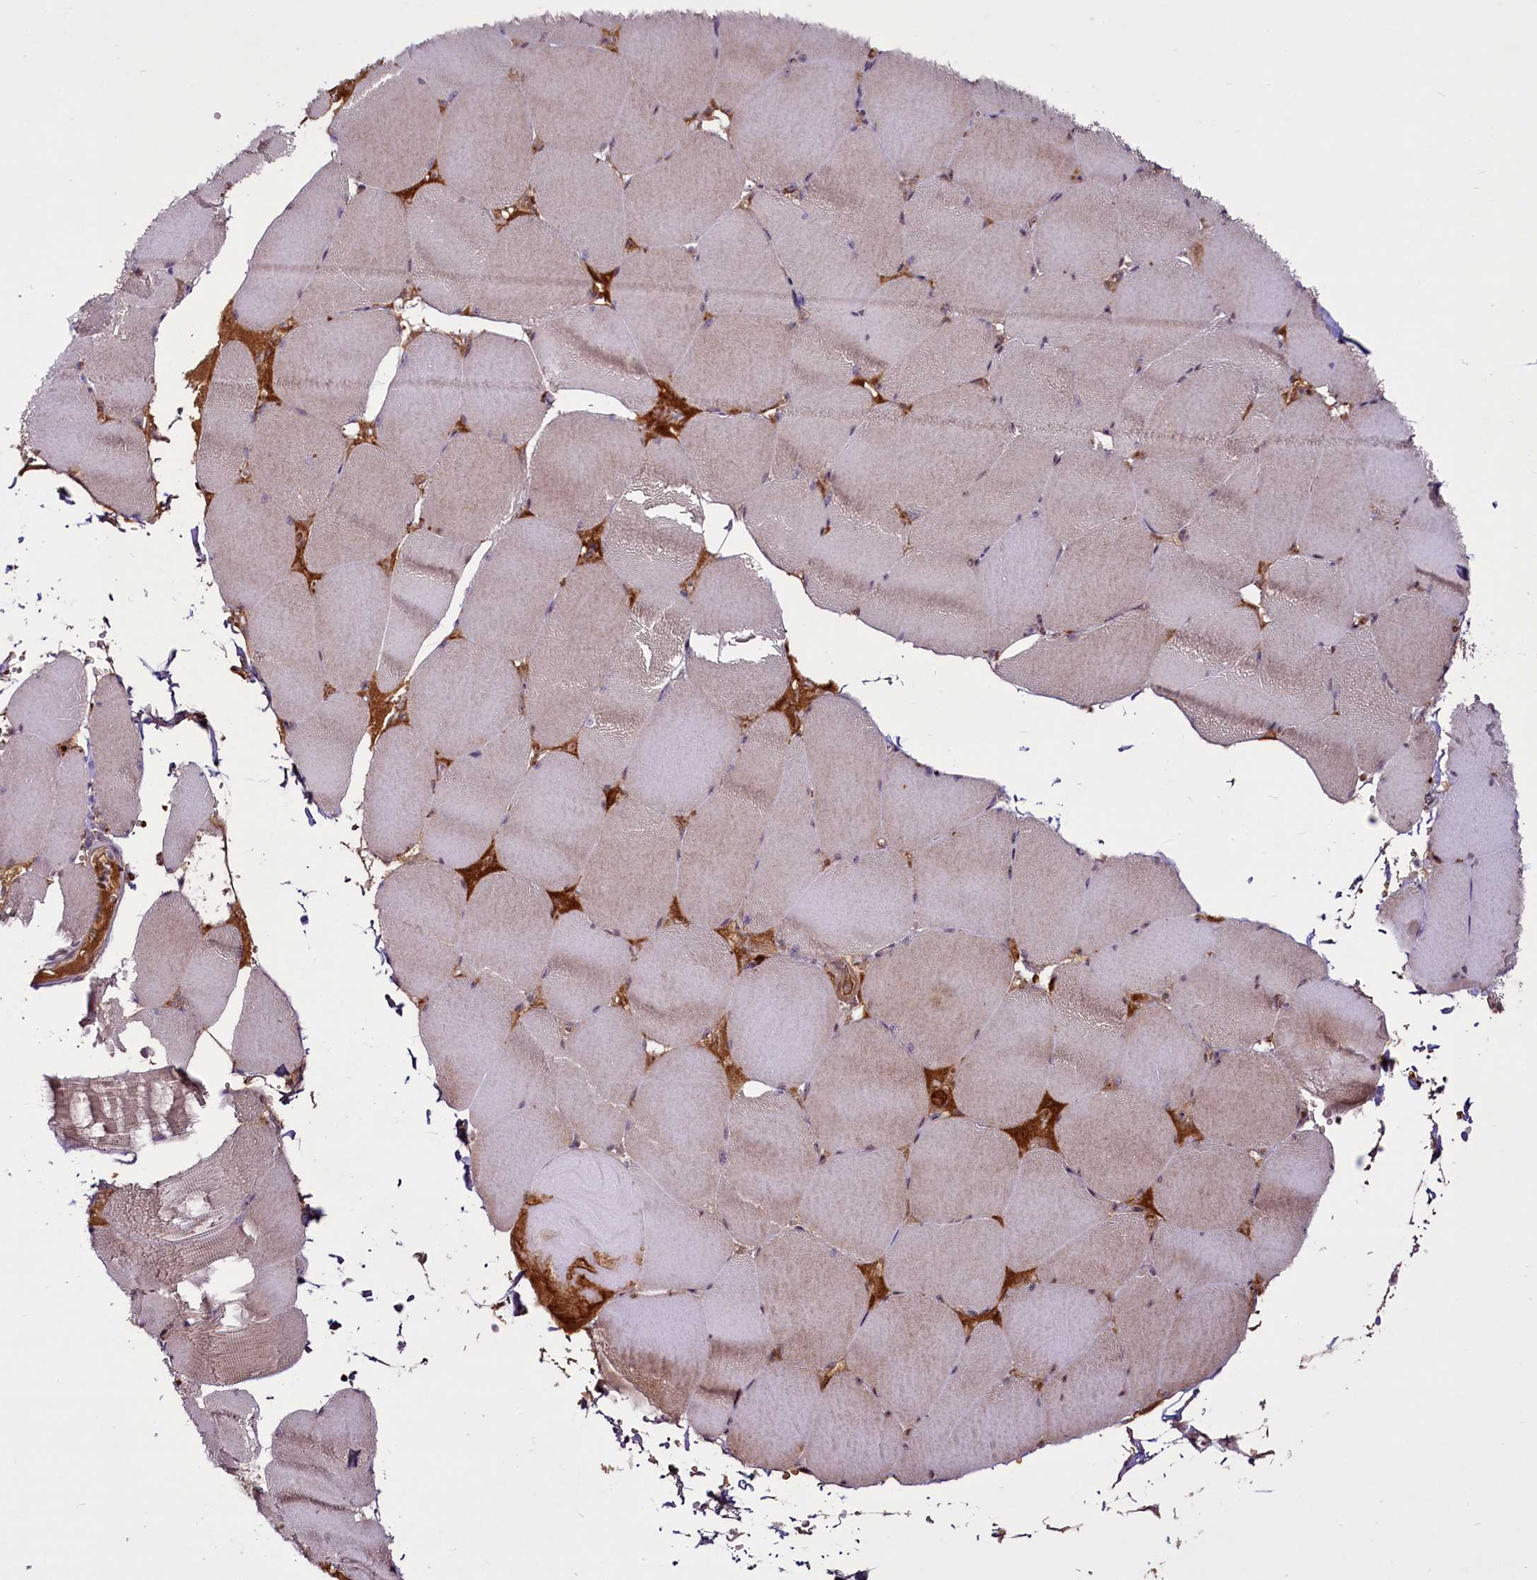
{"staining": {"intensity": "weak", "quantity": "25%-75%", "location": "cytoplasmic/membranous"}, "tissue": "skeletal muscle", "cell_type": "Myocytes", "image_type": "normal", "snomed": [{"axis": "morphology", "description": "Normal tissue, NOS"}, {"axis": "topography", "description": "Skeletal muscle"}, {"axis": "topography", "description": "Head-Neck"}], "caption": "Protein staining shows weak cytoplasmic/membranous expression in approximately 25%-75% of myocytes in benign skeletal muscle. The protein is stained brown, and the nuclei are stained in blue (DAB IHC with brightfield microscopy, high magnification).", "gene": "SUSD3", "patient": {"sex": "male", "age": 66}}